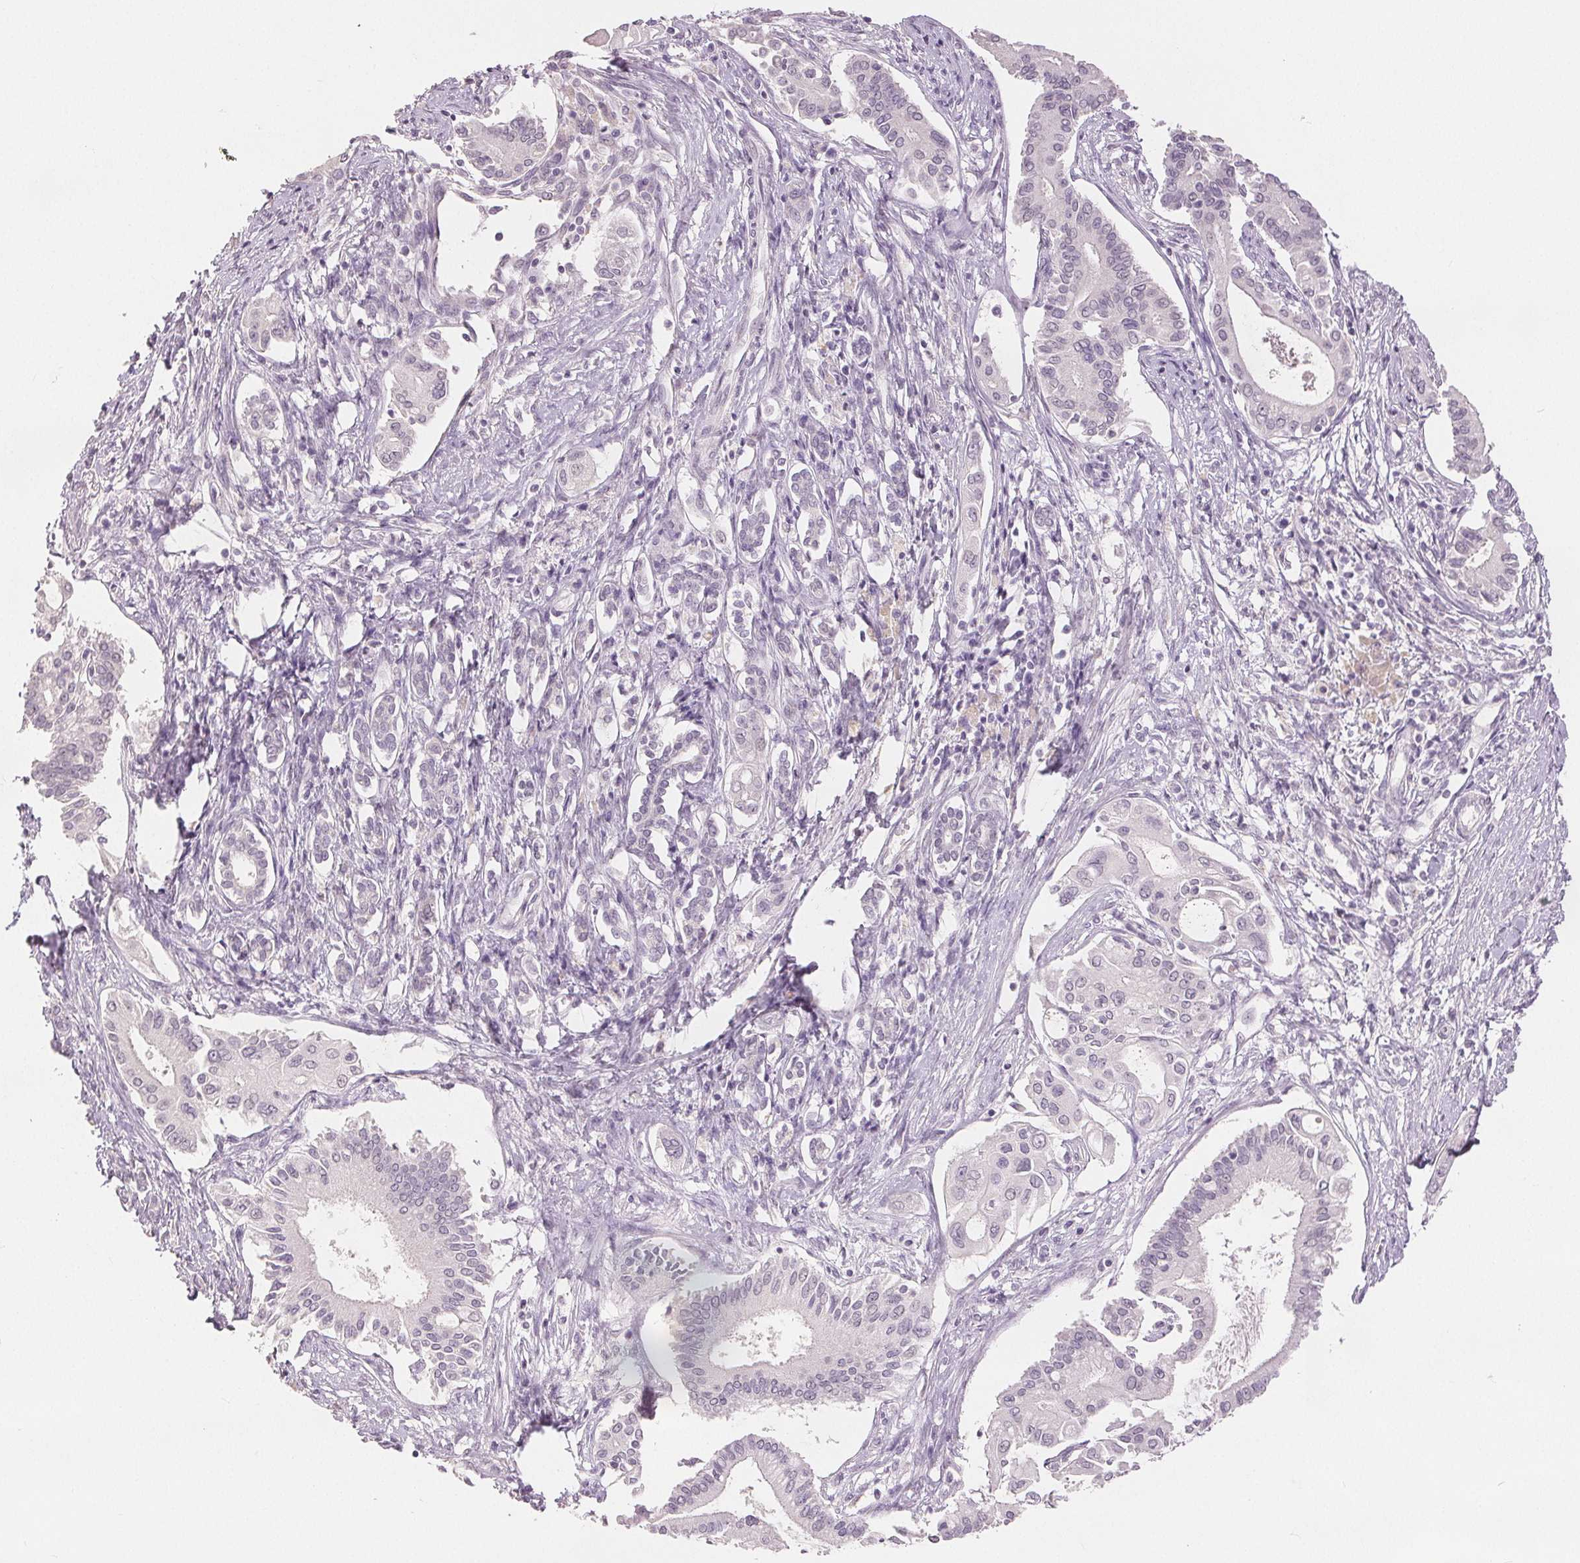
{"staining": {"intensity": "negative", "quantity": "none", "location": "none"}, "tissue": "pancreatic cancer", "cell_type": "Tumor cells", "image_type": "cancer", "snomed": [{"axis": "morphology", "description": "Adenocarcinoma, NOS"}, {"axis": "topography", "description": "Pancreas"}], "caption": "This is an immunohistochemistry (IHC) image of human pancreatic adenocarcinoma. There is no staining in tumor cells.", "gene": "SLC27A5", "patient": {"sex": "female", "age": 68}}